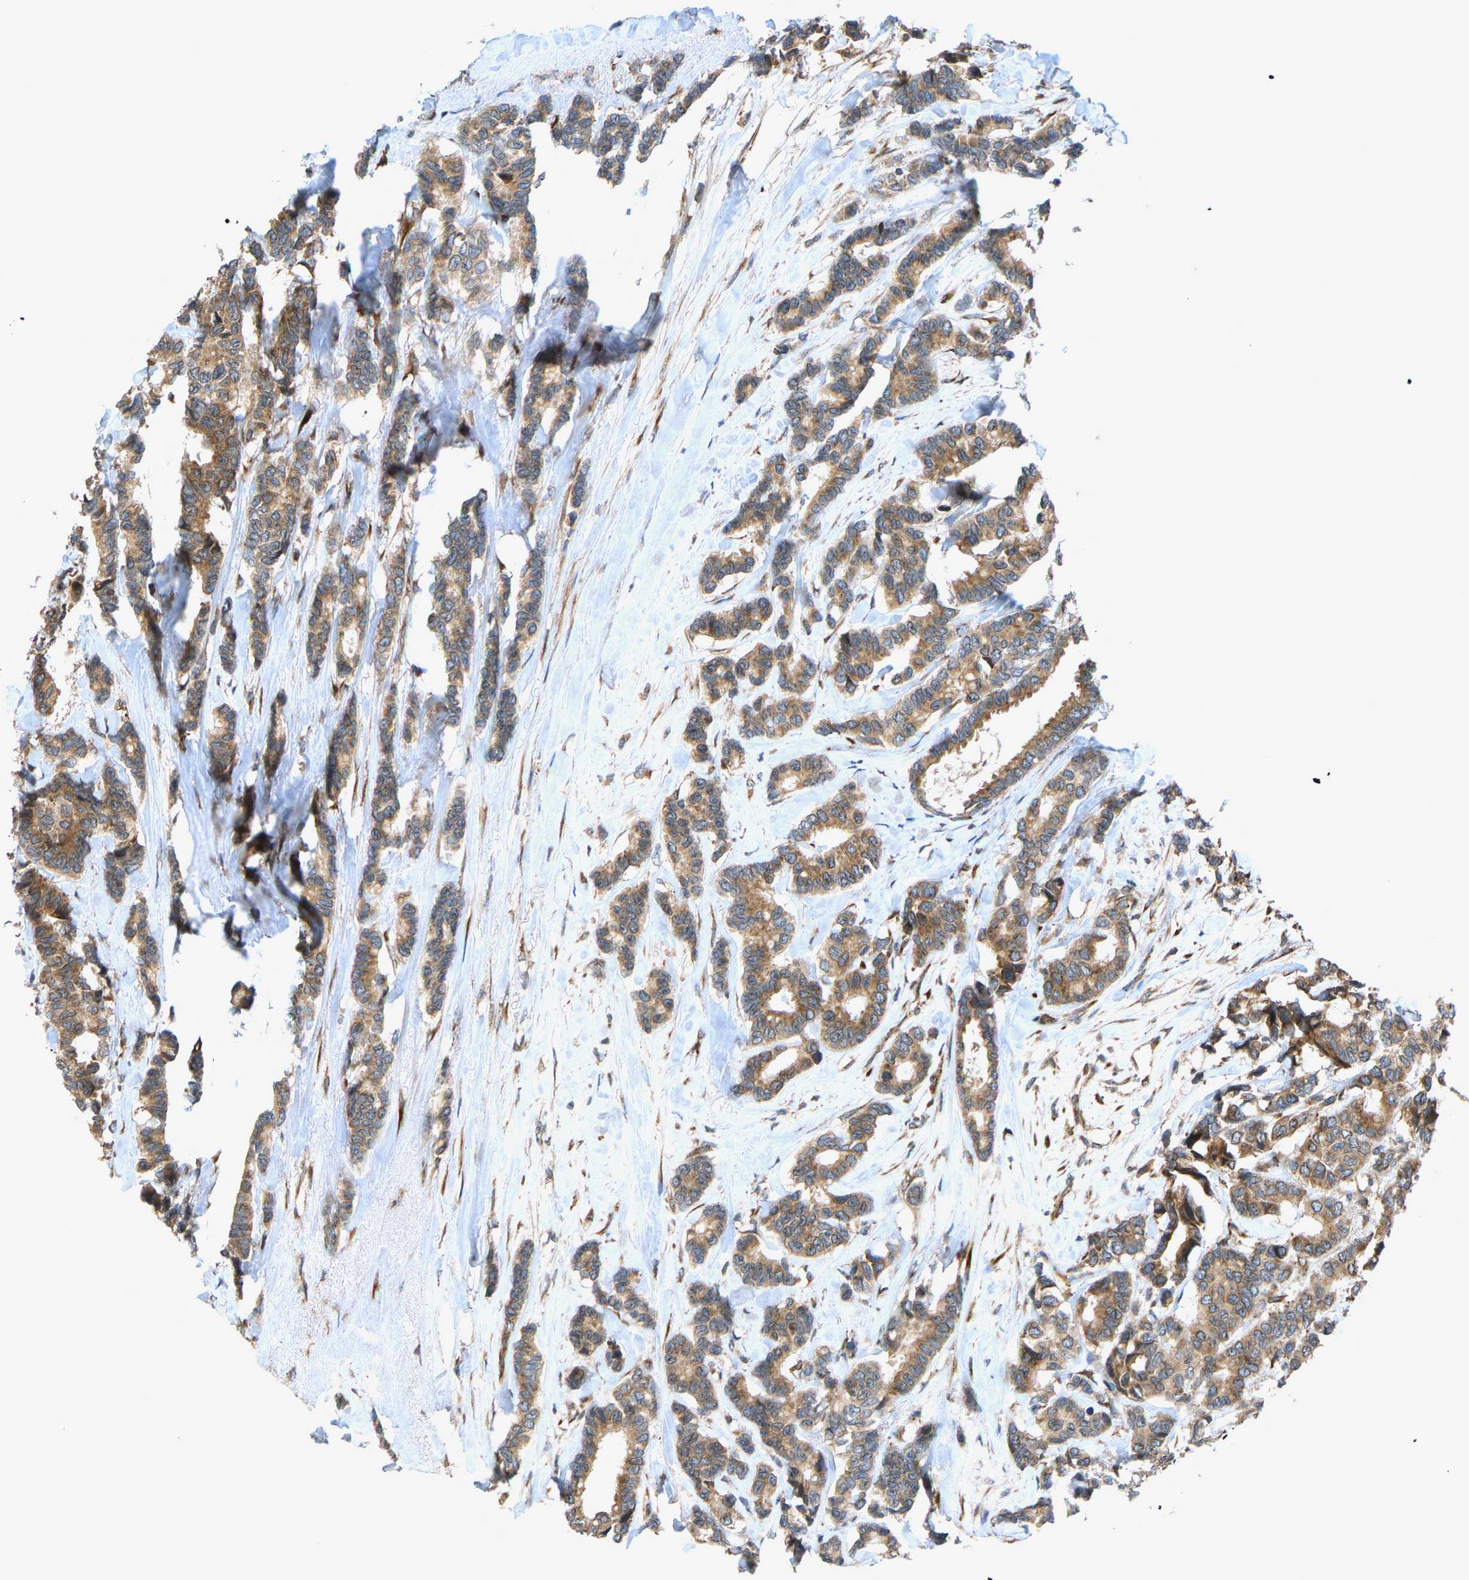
{"staining": {"intensity": "moderate", "quantity": ">75%", "location": "cytoplasmic/membranous"}, "tissue": "breast cancer", "cell_type": "Tumor cells", "image_type": "cancer", "snomed": [{"axis": "morphology", "description": "Duct carcinoma"}, {"axis": "topography", "description": "Breast"}], "caption": "Tumor cells reveal medium levels of moderate cytoplasmic/membranous positivity in approximately >75% of cells in breast cancer. The staining is performed using DAB (3,3'-diaminobenzidine) brown chromogen to label protein expression. The nuclei are counter-stained blue using hematoxylin.", "gene": "RPN2", "patient": {"sex": "female", "age": 87}}